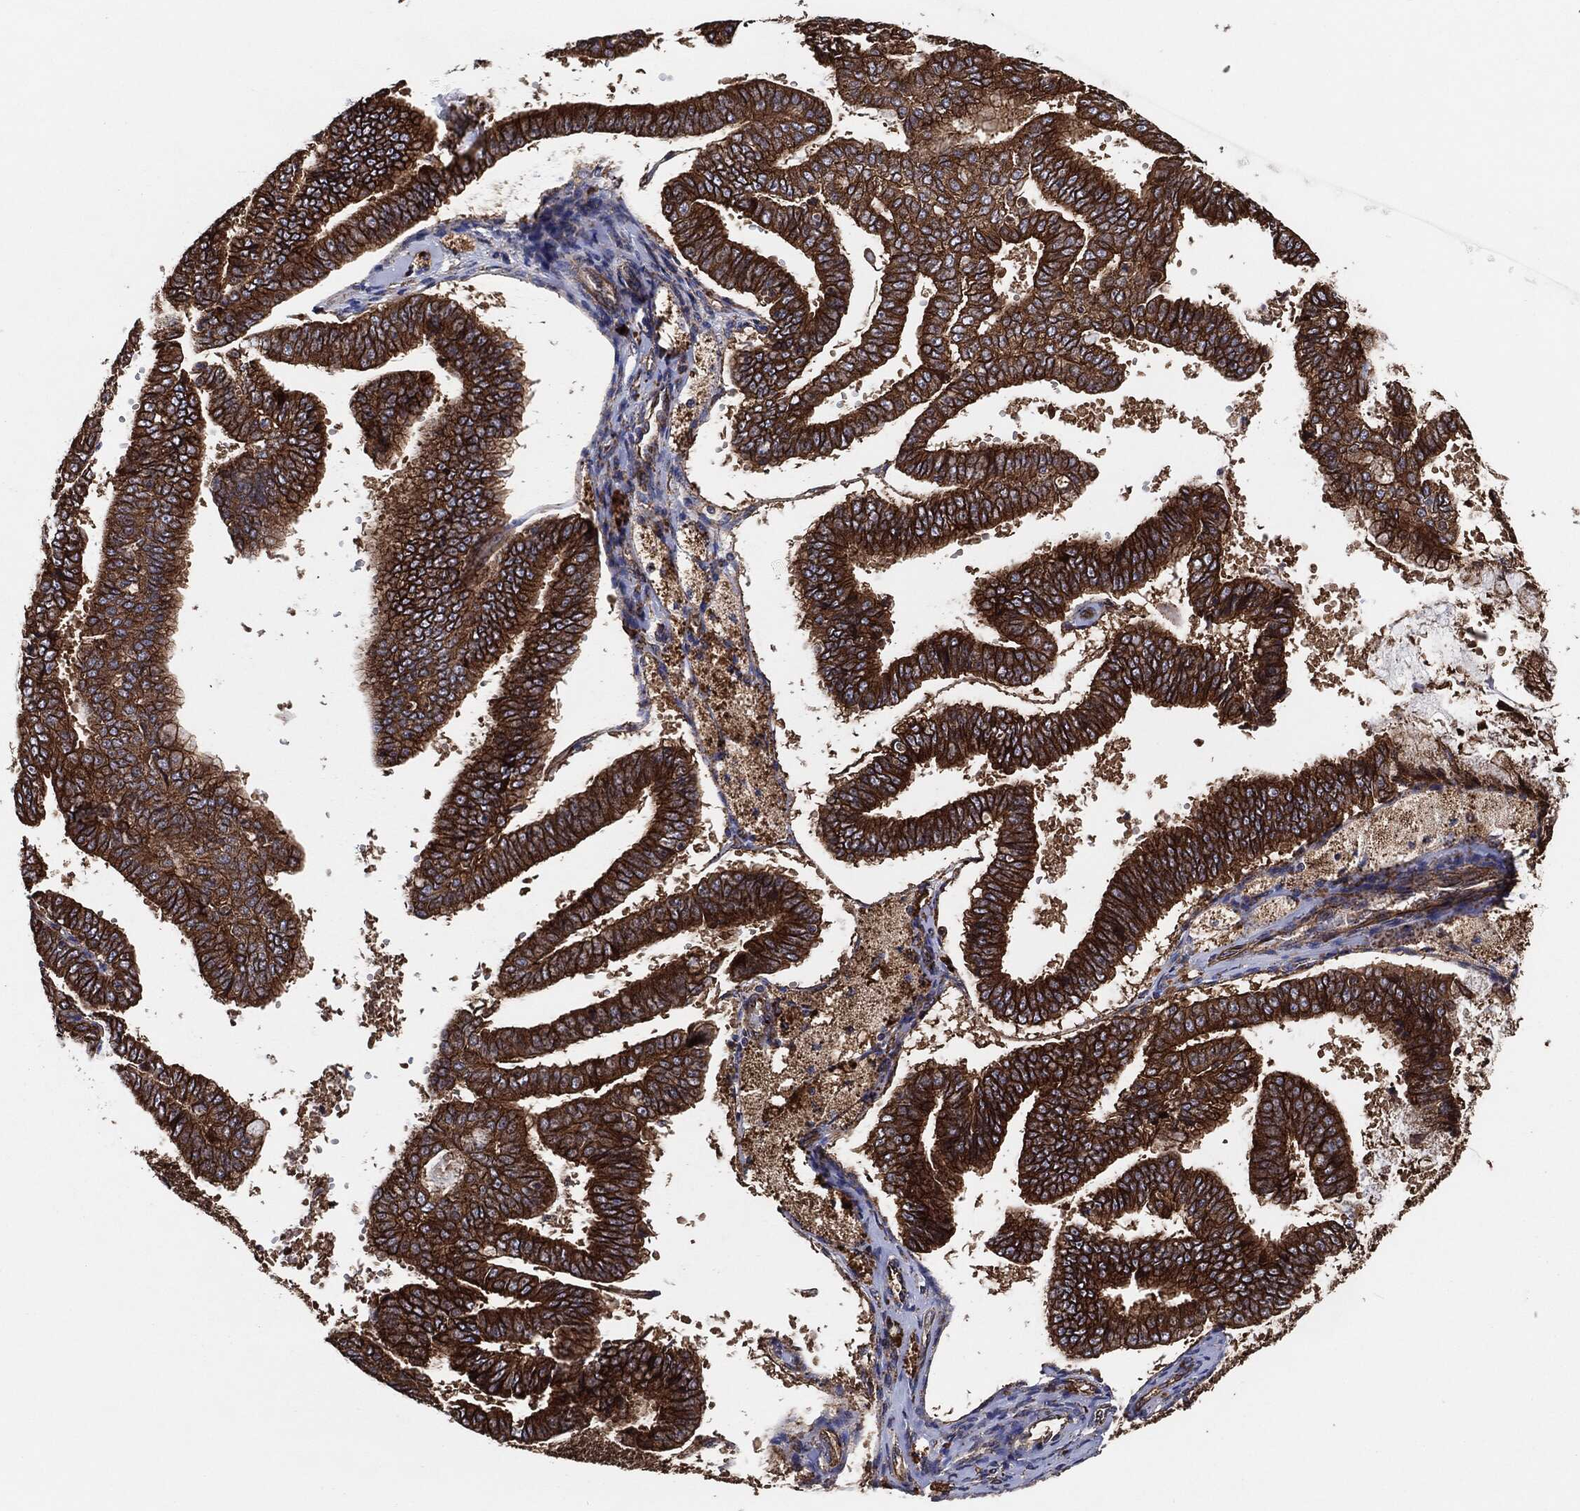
{"staining": {"intensity": "strong", "quantity": ">75%", "location": "cytoplasmic/membranous"}, "tissue": "endometrial cancer", "cell_type": "Tumor cells", "image_type": "cancer", "snomed": [{"axis": "morphology", "description": "Adenocarcinoma, NOS"}, {"axis": "topography", "description": "Endometrium"}], "caption": "The image demonstrates immunohistochemical staining of adenocarcinoma (endometrial). There is strong cytoplasmic/membranous positivity is appreciated in about >75% of tumor cells.", "gene": "CTNNA1", "patient": {"sex": "female", "age": 63}}